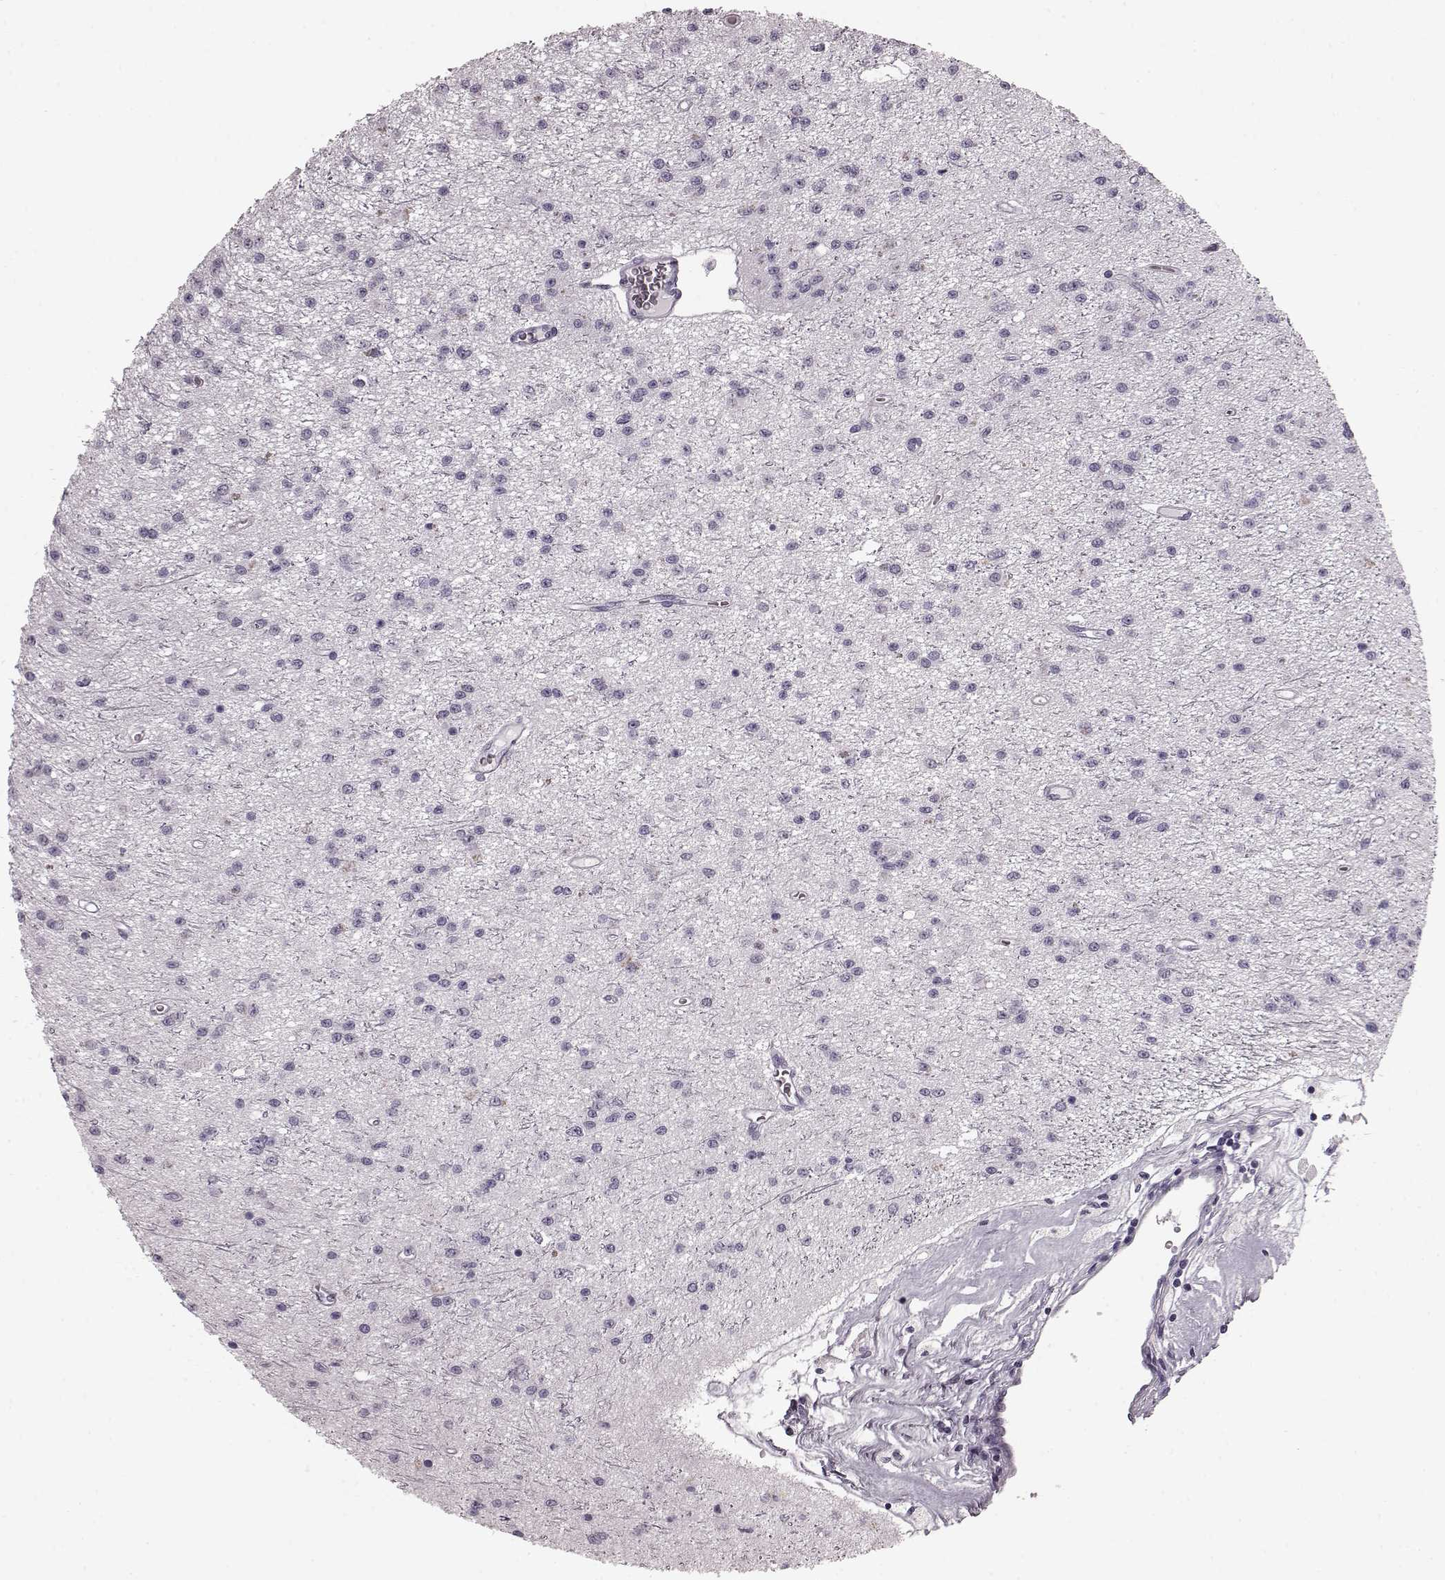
{"staining": {"intensity": "negative", "quantity": "none", "location": "none"}, "tissue": "glioma", "cell_type": "Tumor cells", "image_type": "cancer", "snomed": [{"axis": "morphology", "description": "Glioma, malignant, Low grade"}, {"axis": "topography", "description": "Brain"}], "caption": "Photomicrograph shows no protein expression in tumor cells of malignant glioma (low-grade) tissue.", "gene": "CST7", "patient": {"sex": "female", "age": 45}}